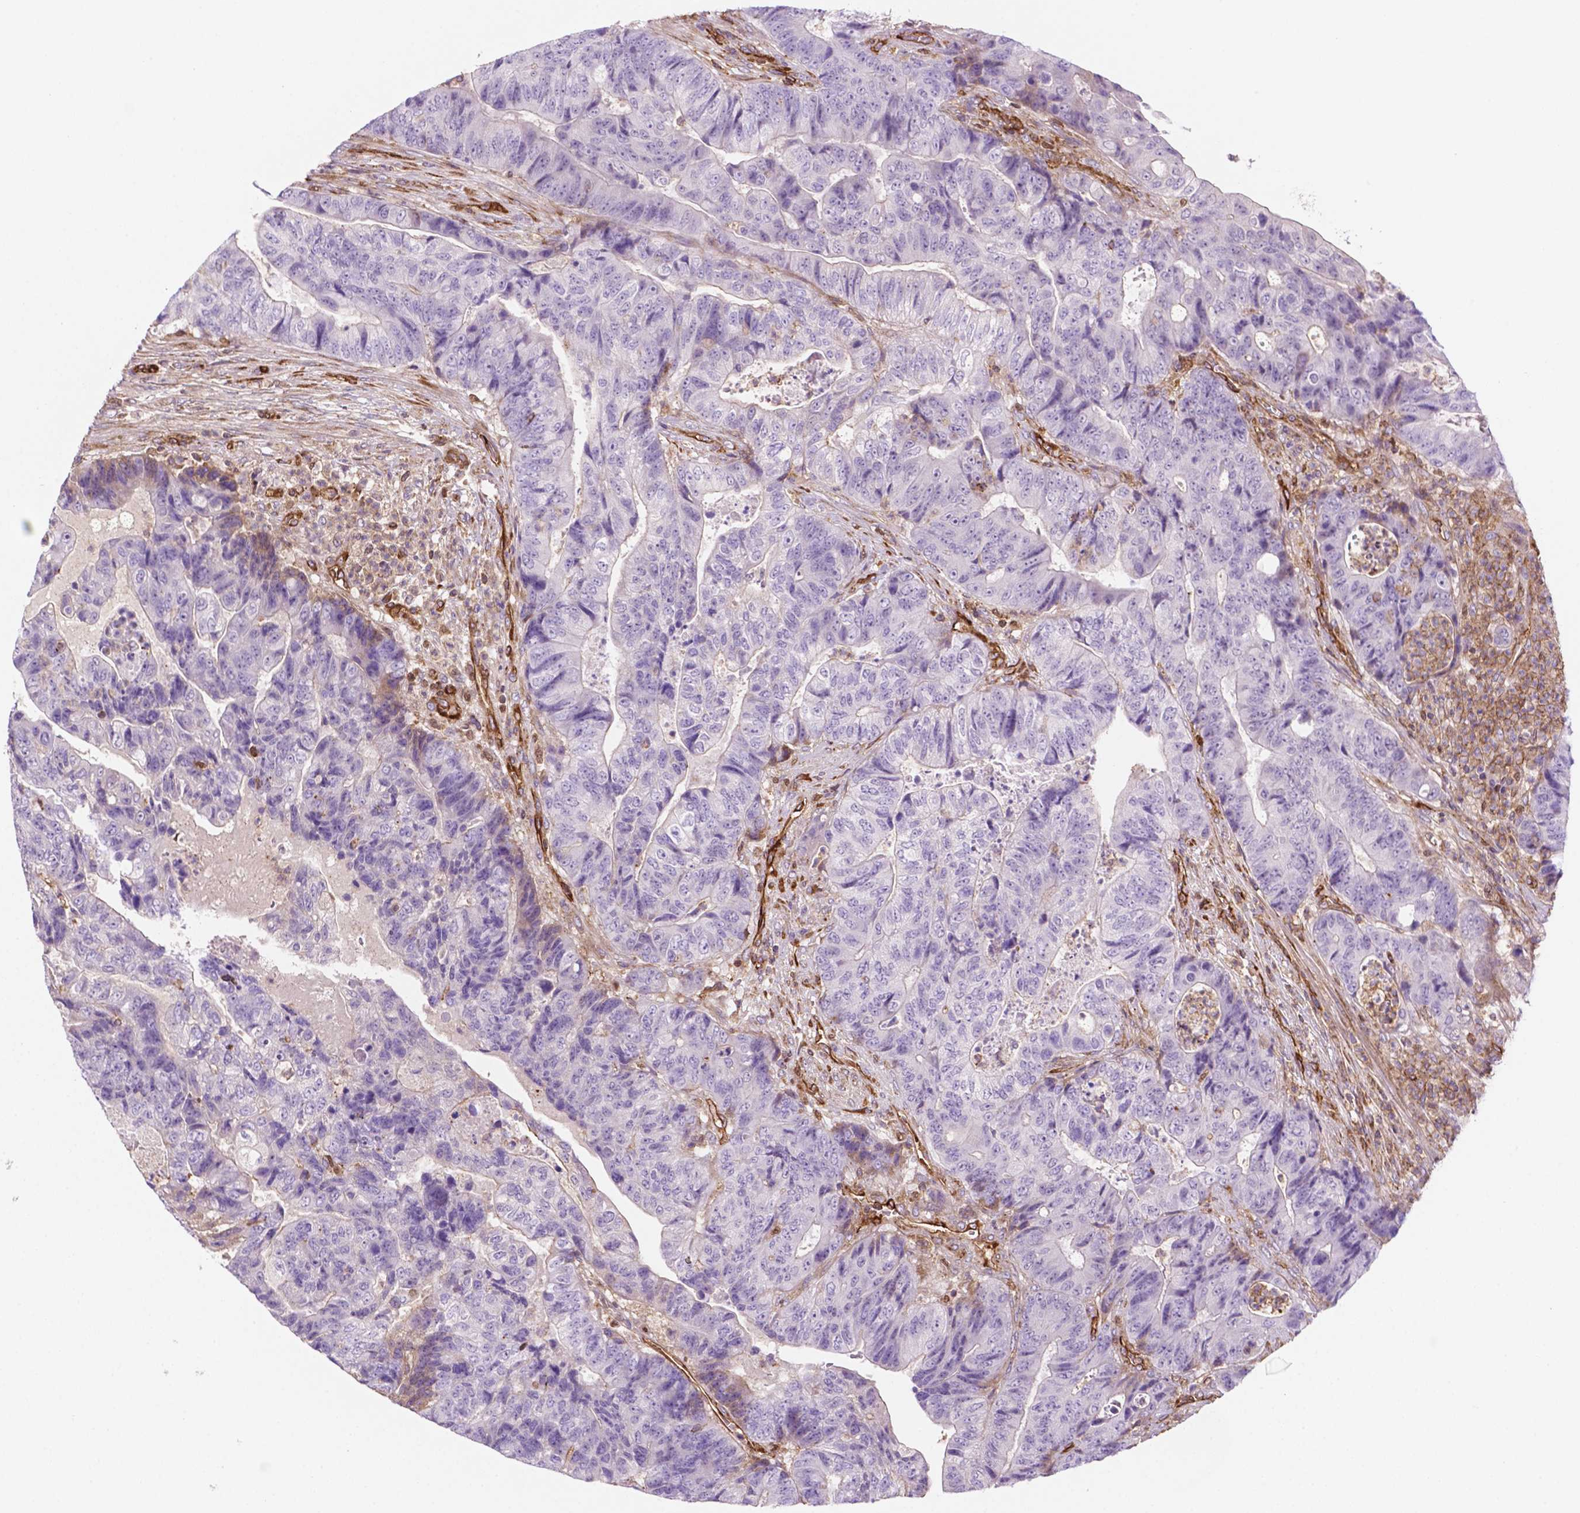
{"staining": {"intensity": "negative", "quantity": "none", "location": "none"}, "tissue": "colorectal cancer", "cell_type": "Tumor cells", "image_type": "cancer", "snomed": [{"axis": "morphology", "description": "Normal tissue, NOS"}, {"axis": "morphology", "description": "Adenocarcinoma, NOS"}, {"axis": "topography", "description": "Colon"}], "caption": "Tumor cells are negative for protein expression in human colorectal adenocarcinoma.", "gene": "DCN", "patient": {"sex": "female", "age": 48}}